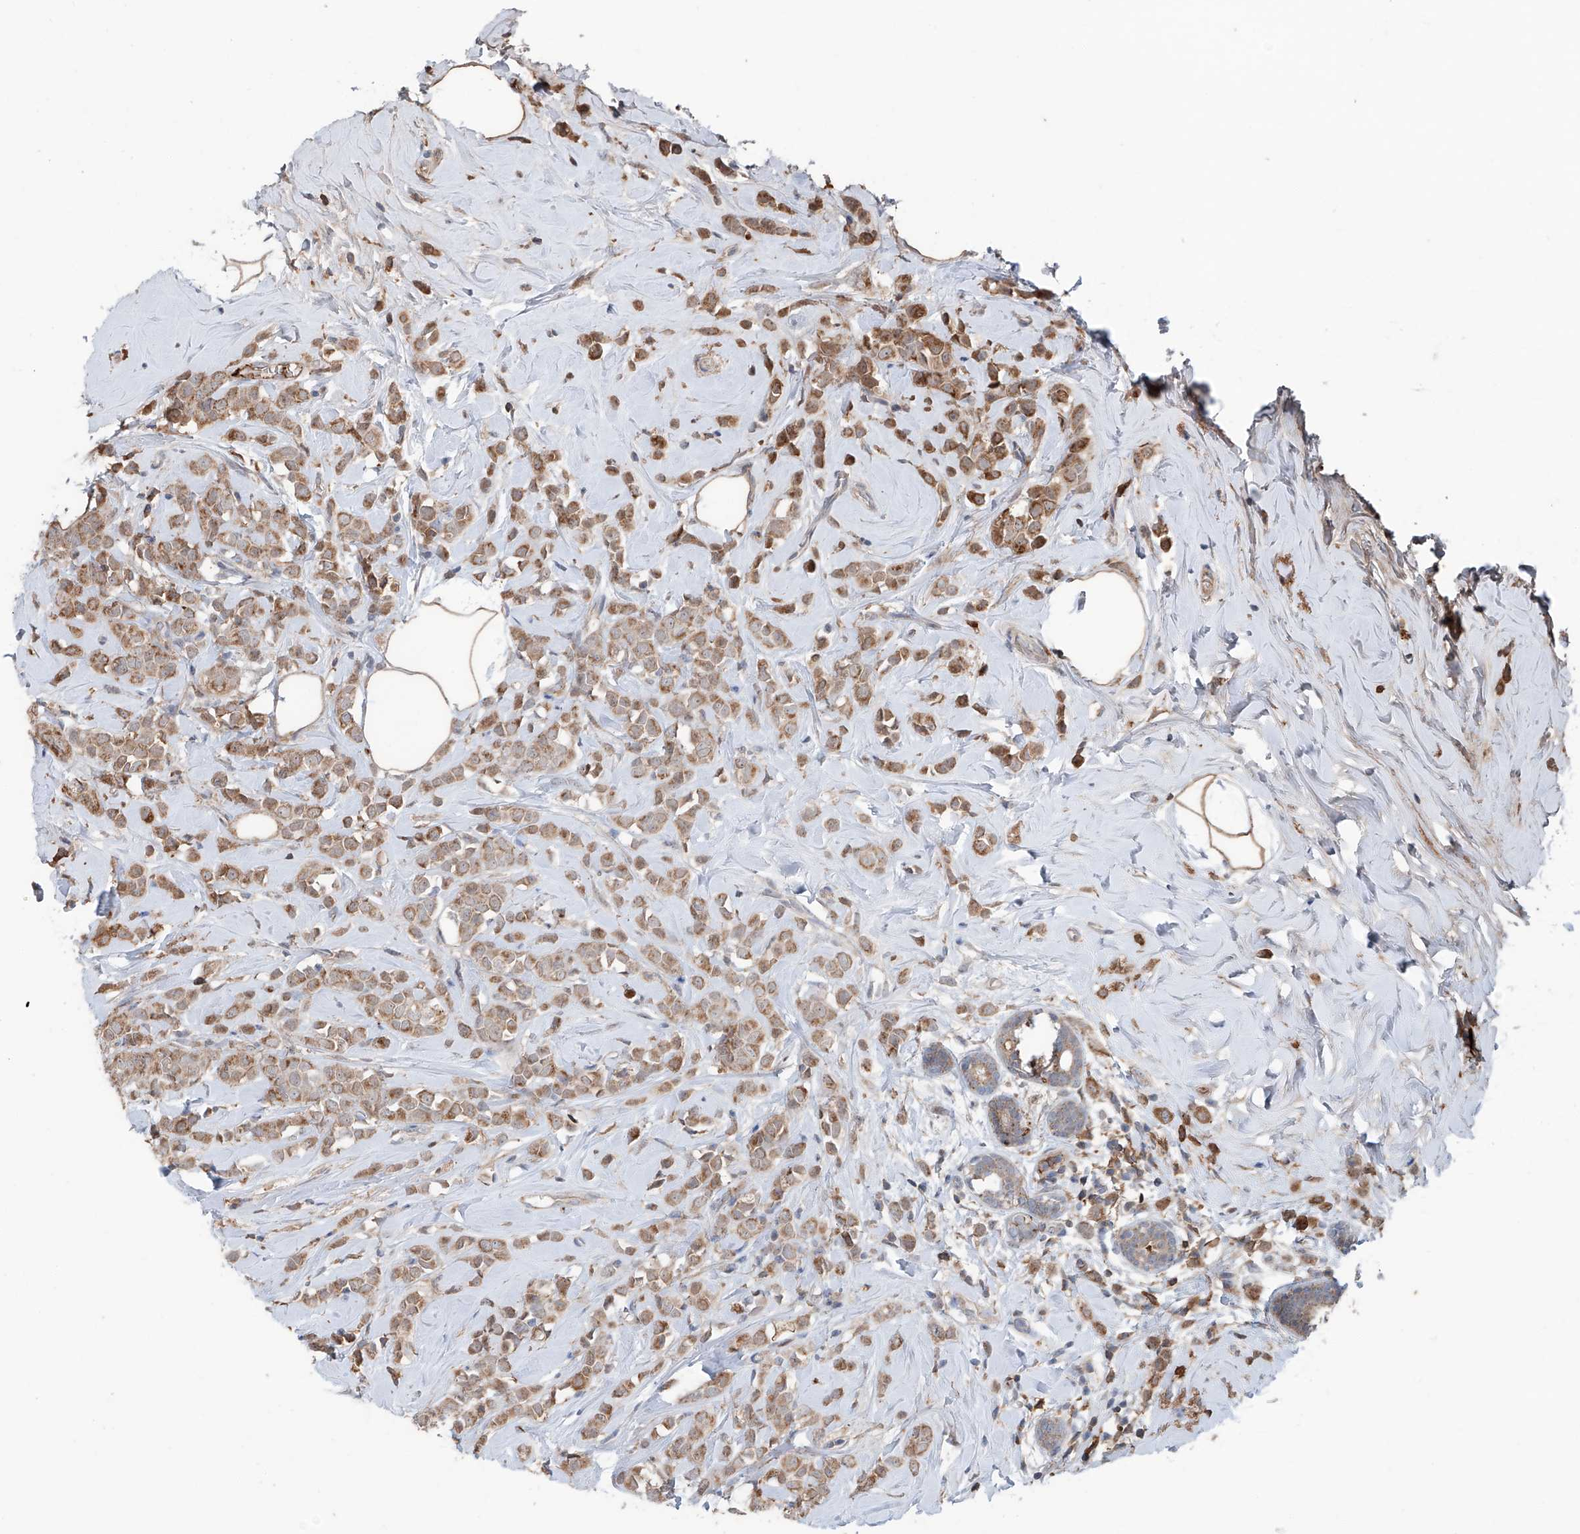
{"staining": {"intensity": "moderate", "quantity": ">75%", "location": "cytoplasmic/membranous"}, "tissue": "breast cancer", "cell_type": "Tumor cells", "image_type": "cancer", "snomed": [{"axis": "morphology", "description": "Lobular carcinoma"}, {"axis": "topography", "description": "Breast"}], "caption": "A micrograph of breast lobular carcinoma stained for a protein demonstrates moderate cytoplasmic/membranous brown staining in tumor cells.", "gene": "SIX4", "patient": {"sex": "female", "age": 47}}